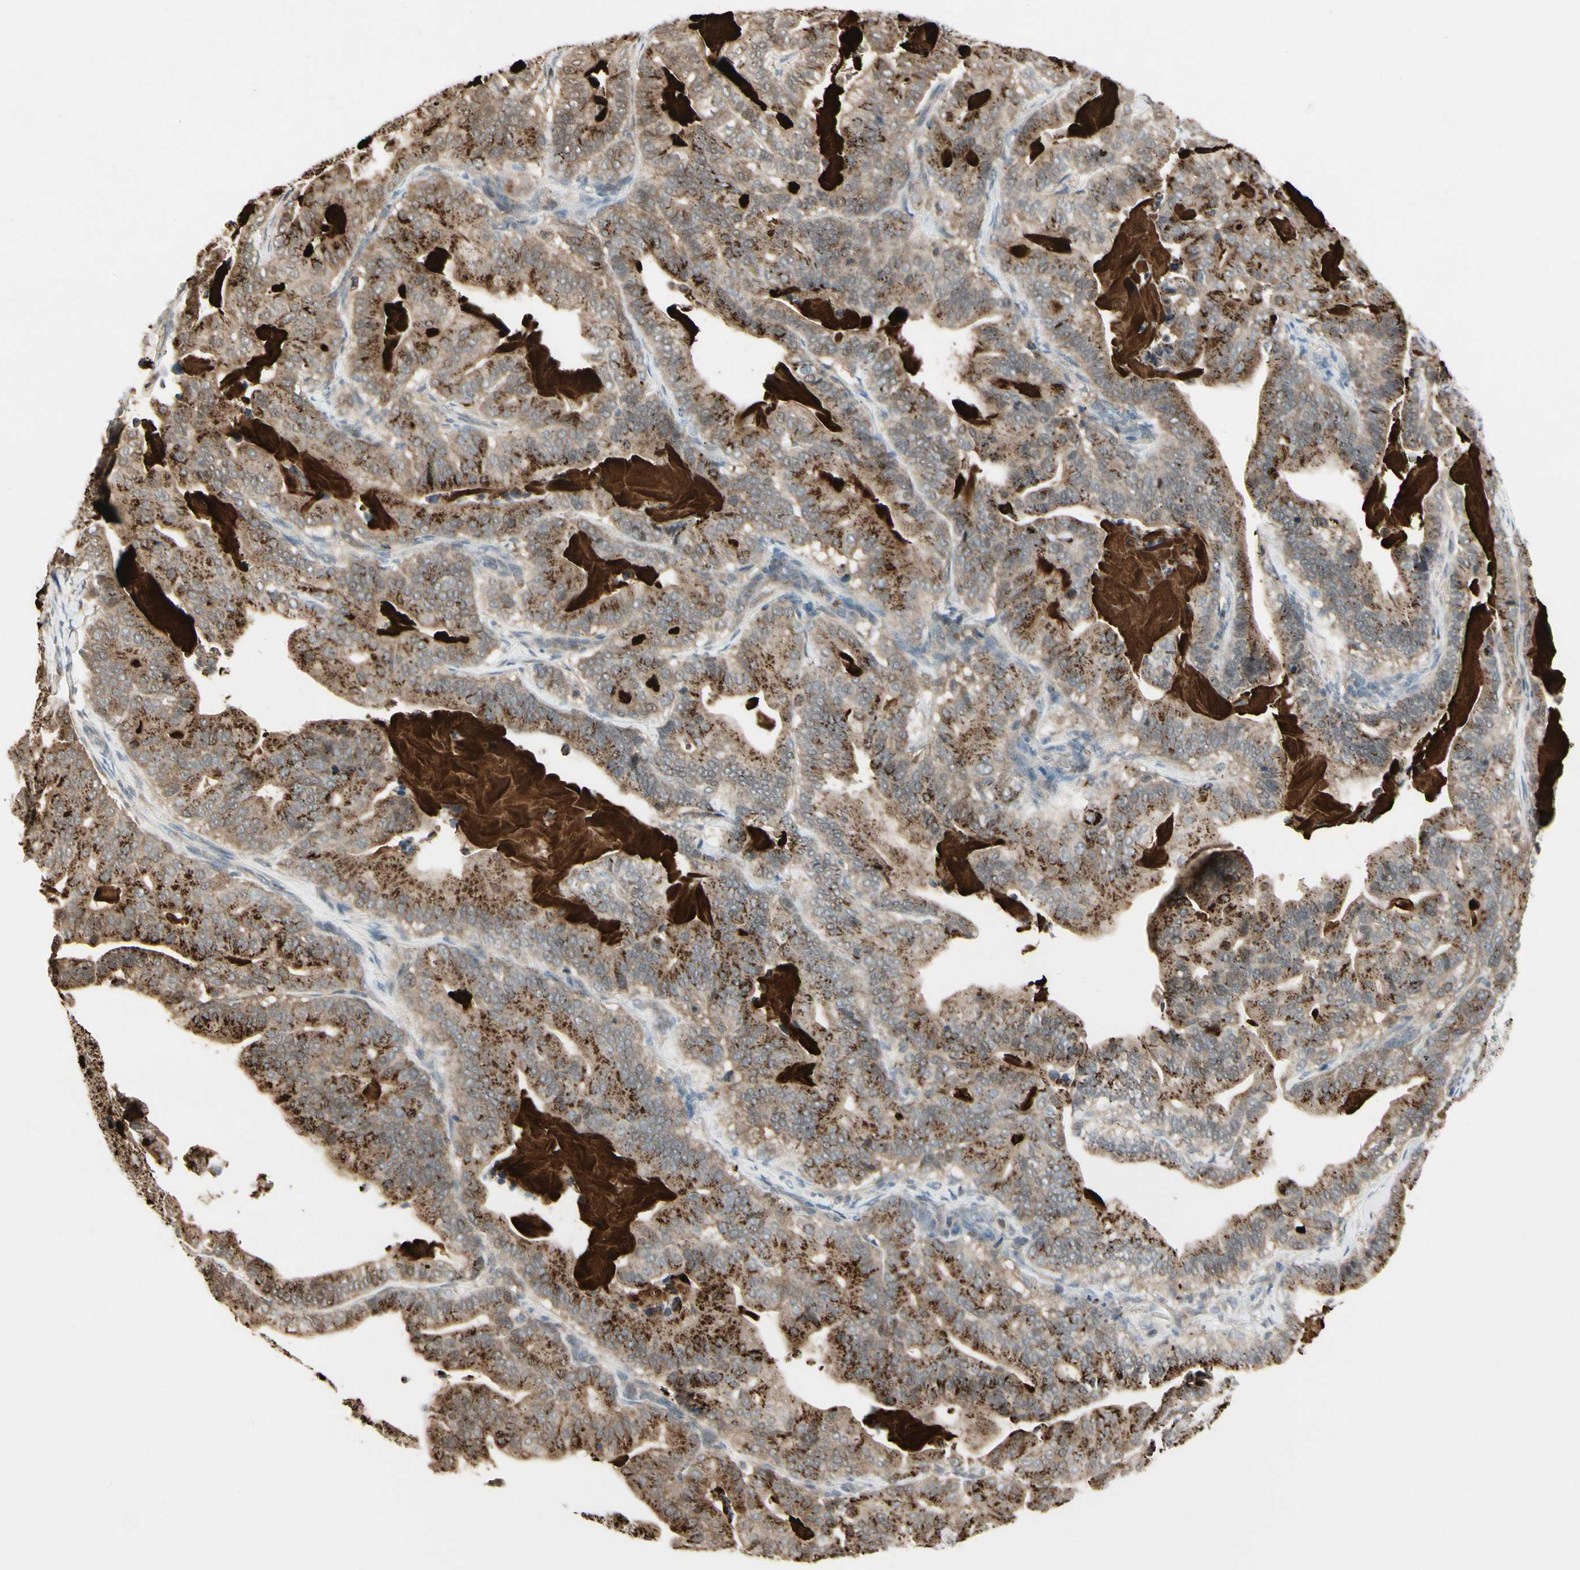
{"staining": {"intensity": "strong", "quantity": ">75%", "location": "cytoplasmic/membranous"}, "tissue": "pancreatic cancer", "cell_type": "Tumor cells", "image_type": "cancer", "snomed": [{"axis": "morphology", "description": "Adenocarcinoma, NOS"}, {"axis": "topography", "description": "Pancreas"}], "caption": "The micrograph demonstrates a brown stain indicating the presence of a protein in the cytoplasmic/membranous of tumor cells in adenocarcinoma (pancreatic). The staining was performed using DAB, with brown indicating positive protein expression. Nuclei are stained blue with hematoxylin.", "gene": "EVC", "patient": {"sex": "male", "age": 63}}